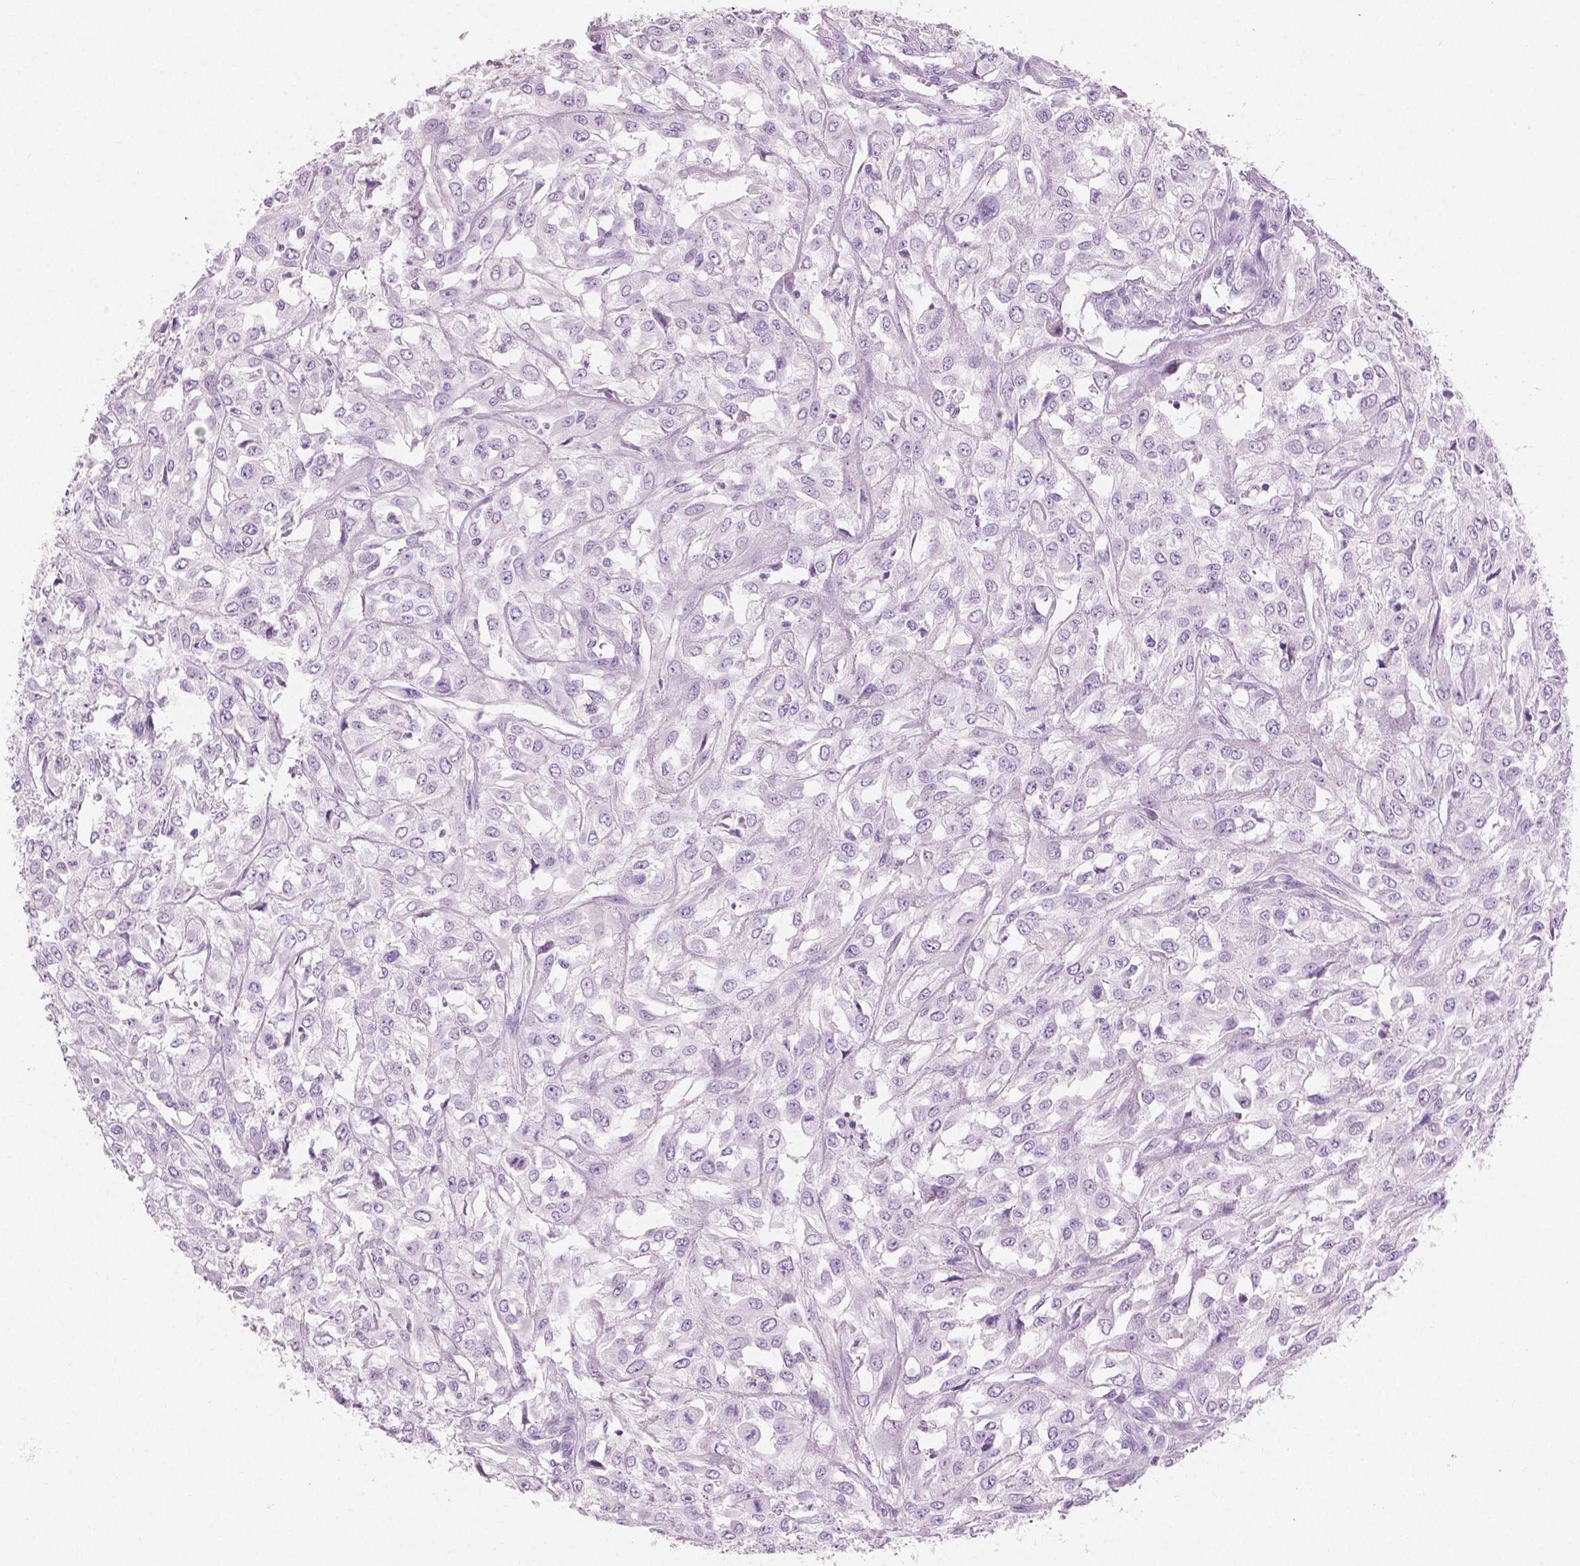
{"staining": {"intensity": "negative", "quantity": "none", "location": "none"}, "tissue": "urothelial cancer", "cell_type": "Tumor cells", "image_type": "cancer", "snomed": [{"axis": "morphology", "description": "Urothelial carcinoma, High grade"}, {"axis": "topography", "description": "Urinary bladder"}], "caption": "DAB immunohistochemical staining of human urothelial cancer exhibits no significant staining in tumor cells.", "gene": "PLIN4", "patient": {"sex": "male", "age": 67}}